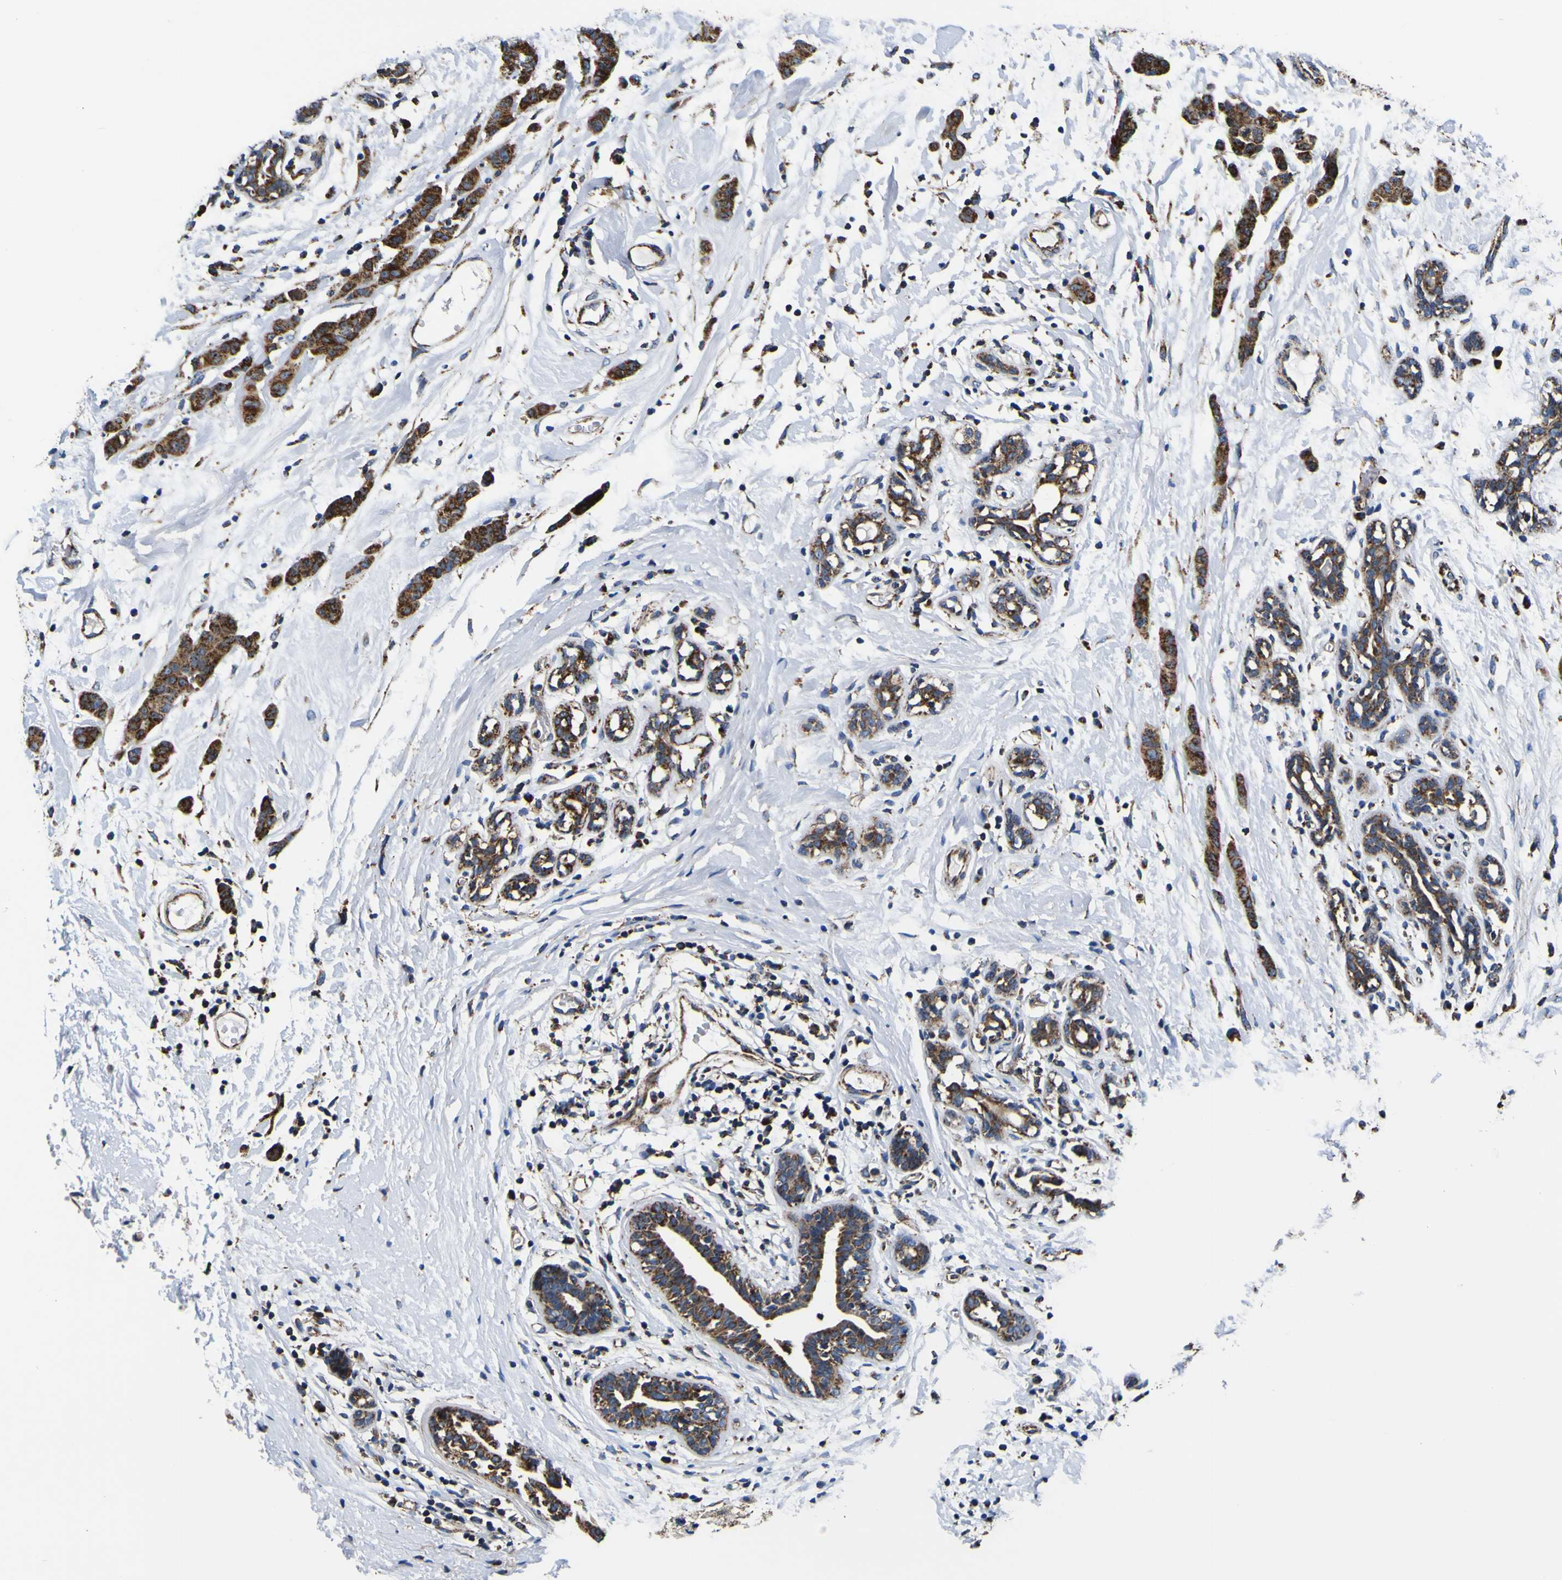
{"staining": {"intensity": "strong", "quantity": ">75%", "location": "cytoplasmic/membranous"}, "tissue": "breast cancer", "cell_type": "Tumor cells", "image_type": "cancer", "snomed": [{"axis": "morphology", "description": "Normal tissue, NOS"}, {"axis": "morphology", "description": "Duct carcinoma"}, {"axis": "topography", "description": "Breast"}], "caption": "DAB immunohistochemical staining of human breast cancer (infiltrating ductal carcinoma) reveals strong cytoplasmic/membranous protein positivity in about >75% of tumor cells.", "gene": "PTRH2", "patient": {"sex": "female", "age": 40}}